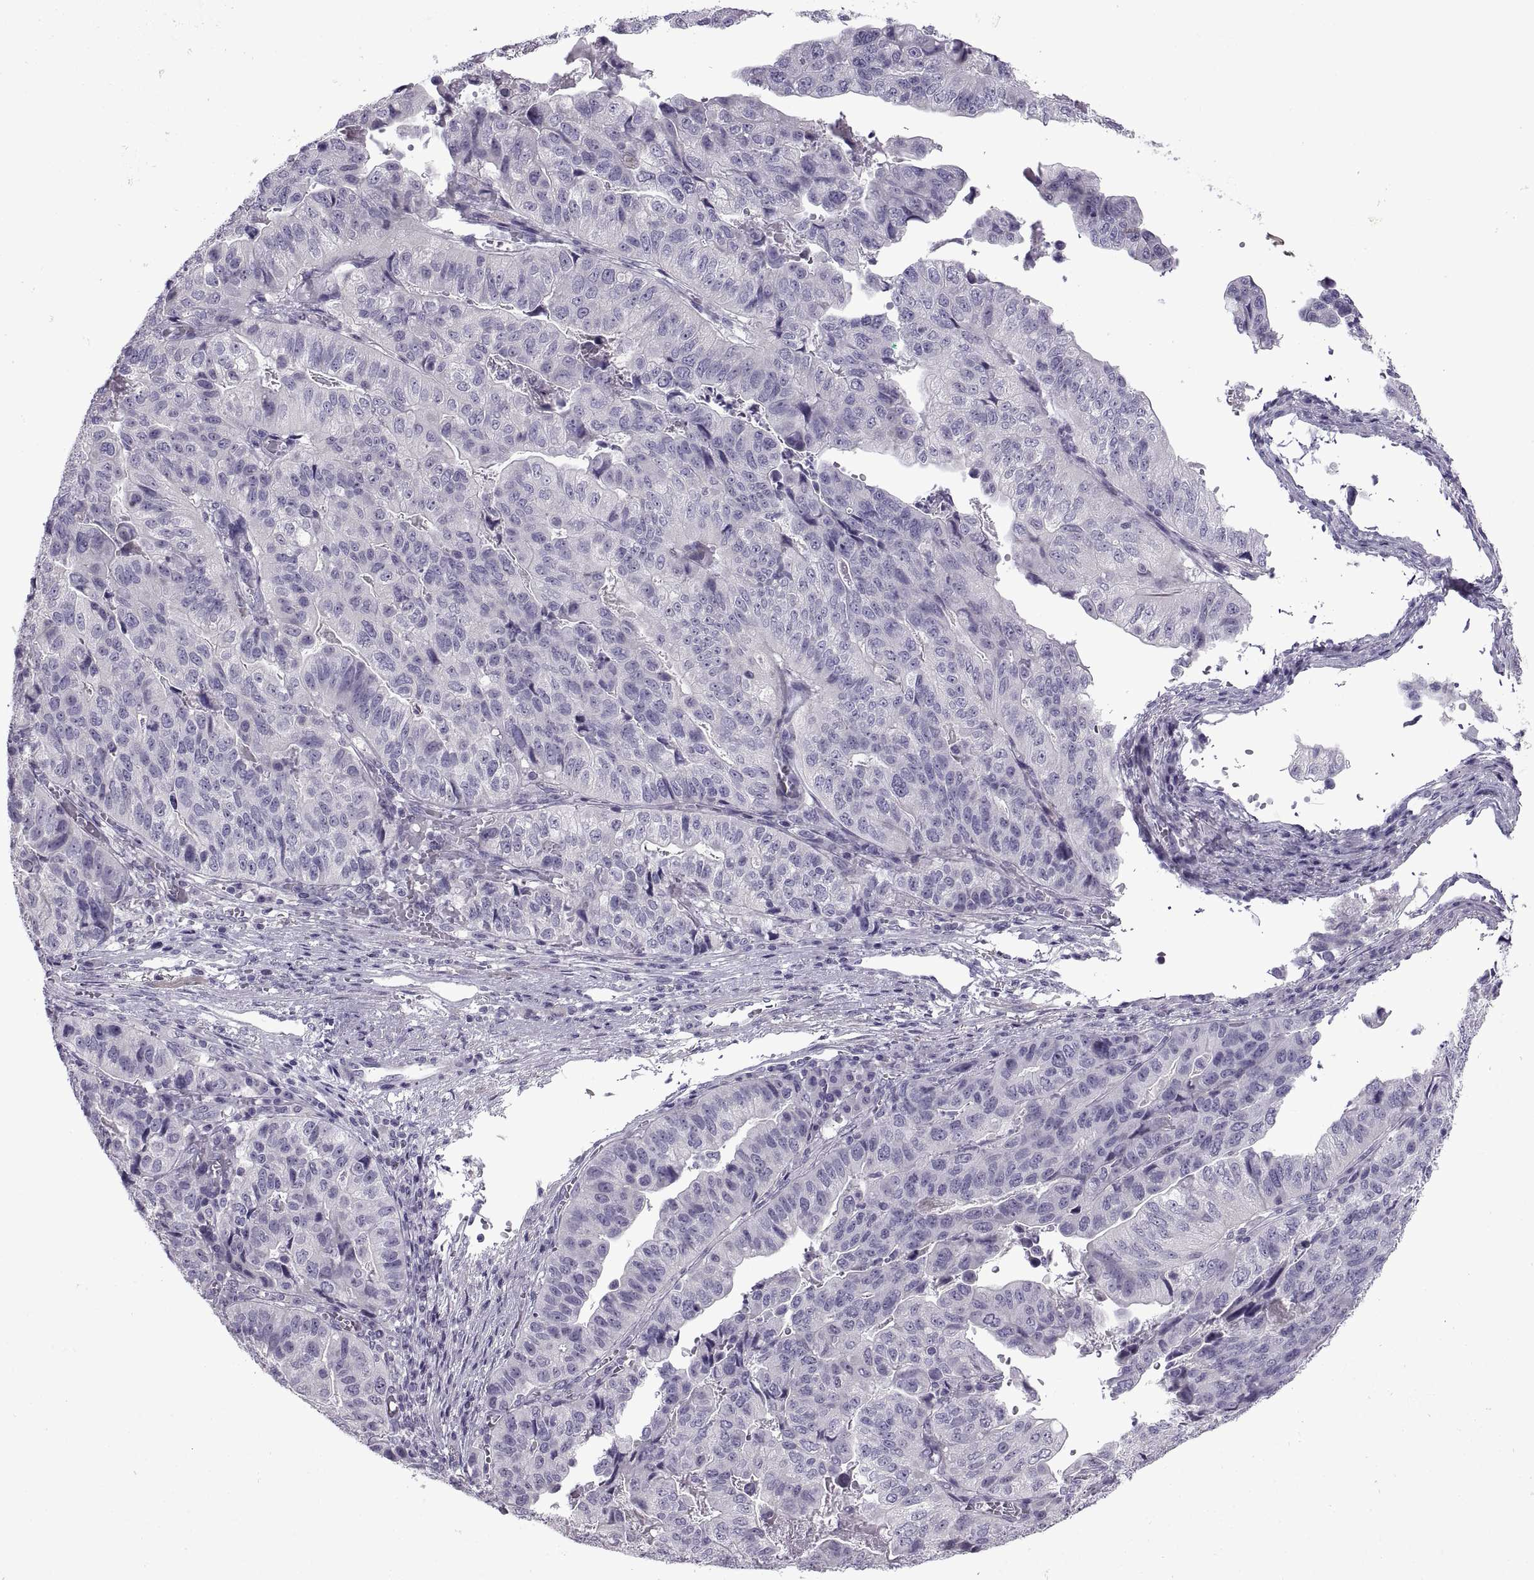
{"staining": {"intensity": "negative", "quantity": "none", "location": "none"}, "tissue": "stomach cancer", "cell_type": "Tumor cells", "image_type": "cancer", "snomed": [{"axis": "morphology", "description": "Adenocarcinoma, NOS"}, {"axis": "topography", "description": "Stomach, upper"}], "caption": "Human stomach cancer (adenocarcinoma) stained for a protein using immunohistochemistry reveals no expression in tumor cells.", "gene": "BSPH1", "patient": {"sex": "female", "age": 67}}